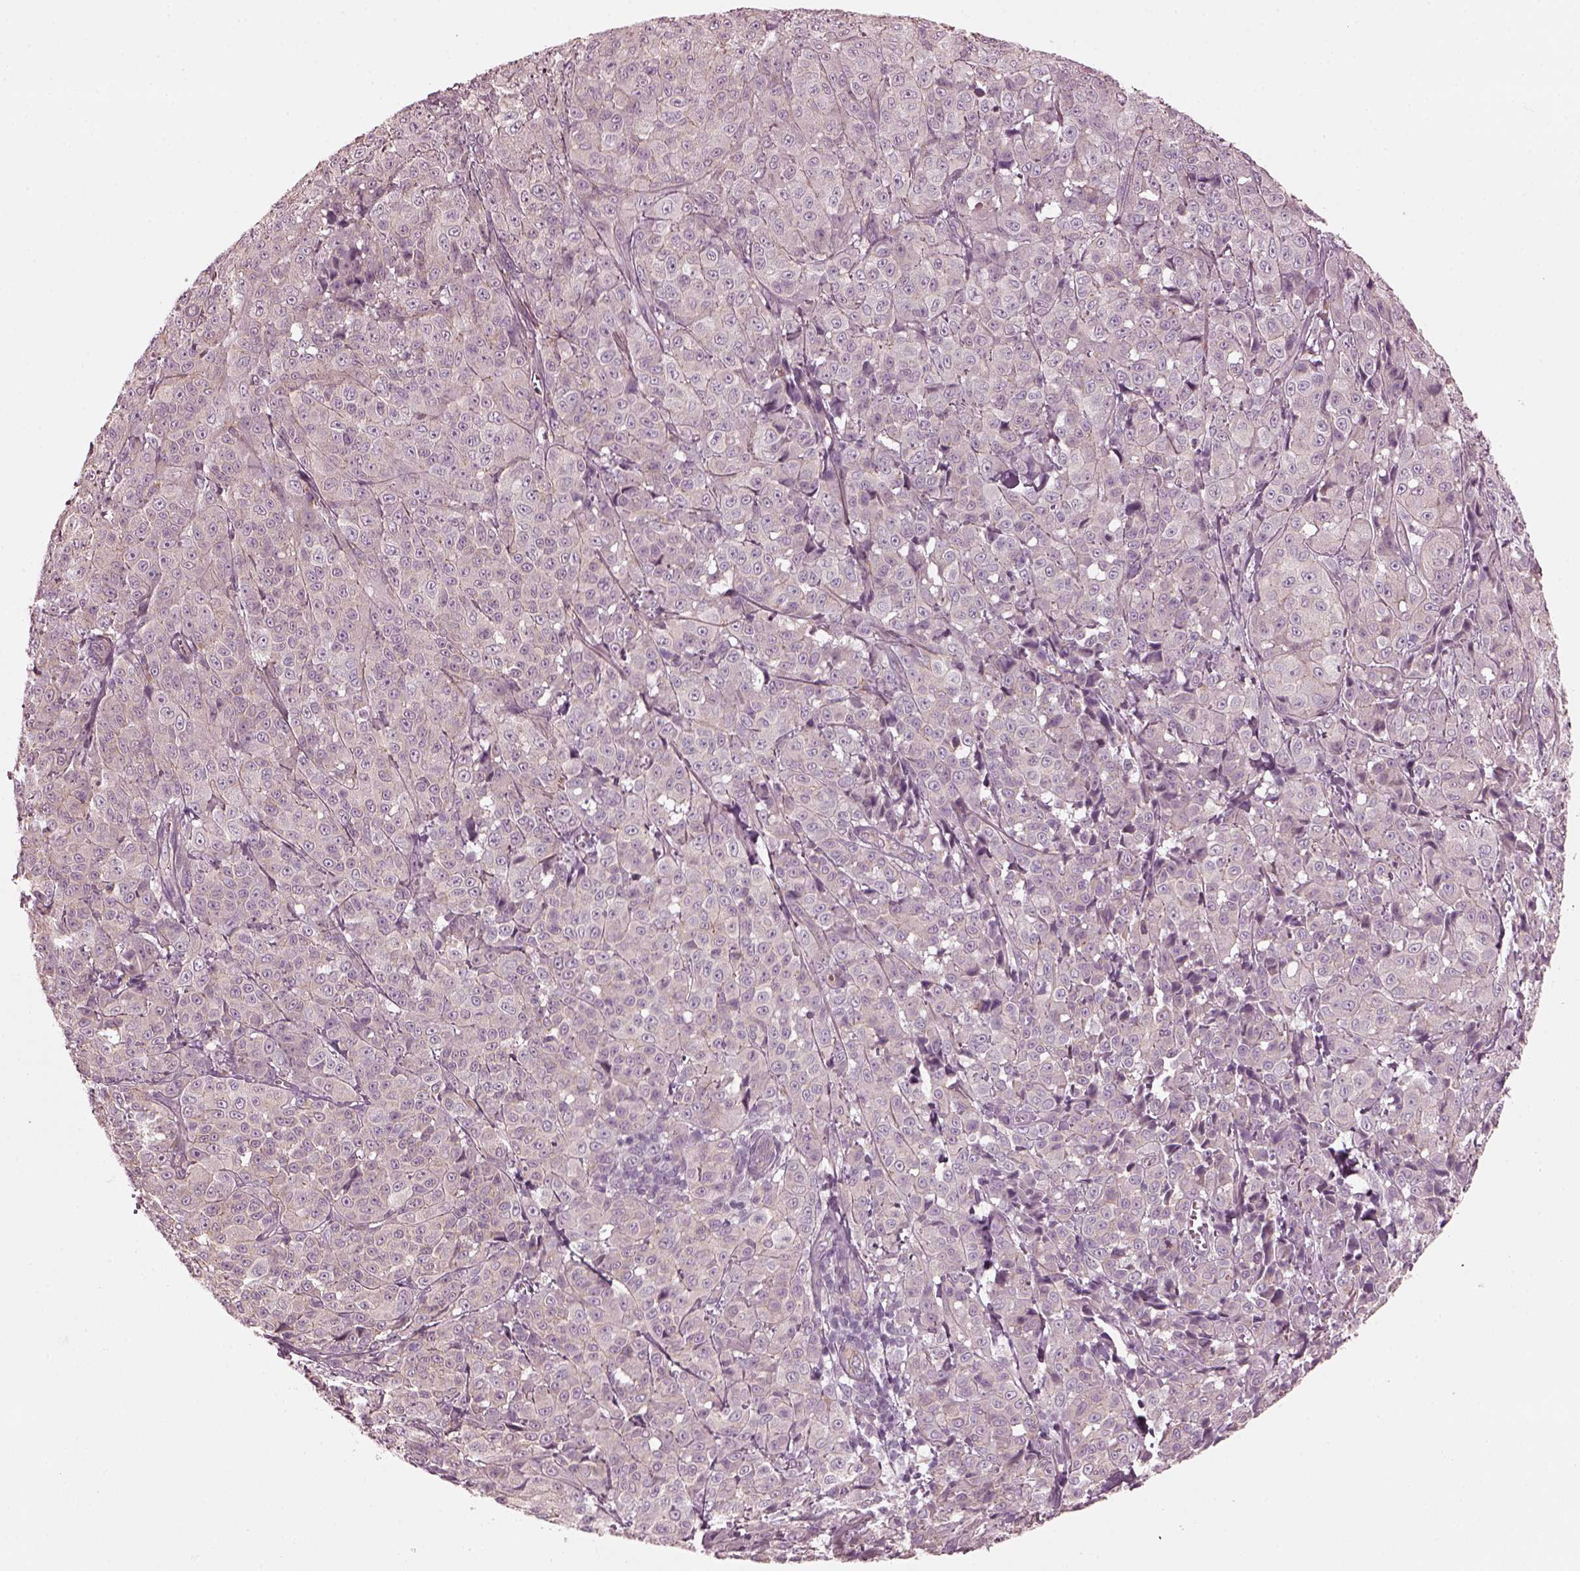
{"staining": {"intensity": "weak", "quantity": "<25%", "location": "cytoplasmic/membranous"}, "tissue": "melanoma", "cell_type": "Tumor cells", "image_type": "cancer", "snomed": [{"axis": "morphology", "description": "Malignant melanoma, NOS"}, {"axis": "topography", "description": "Skin"}], "caption": "Melanoma was stained to show a protein in brown. There is no significant expression in tumor cells.", "gene": "ODAD1", "patient": {"sex": "male", "age": 89}}